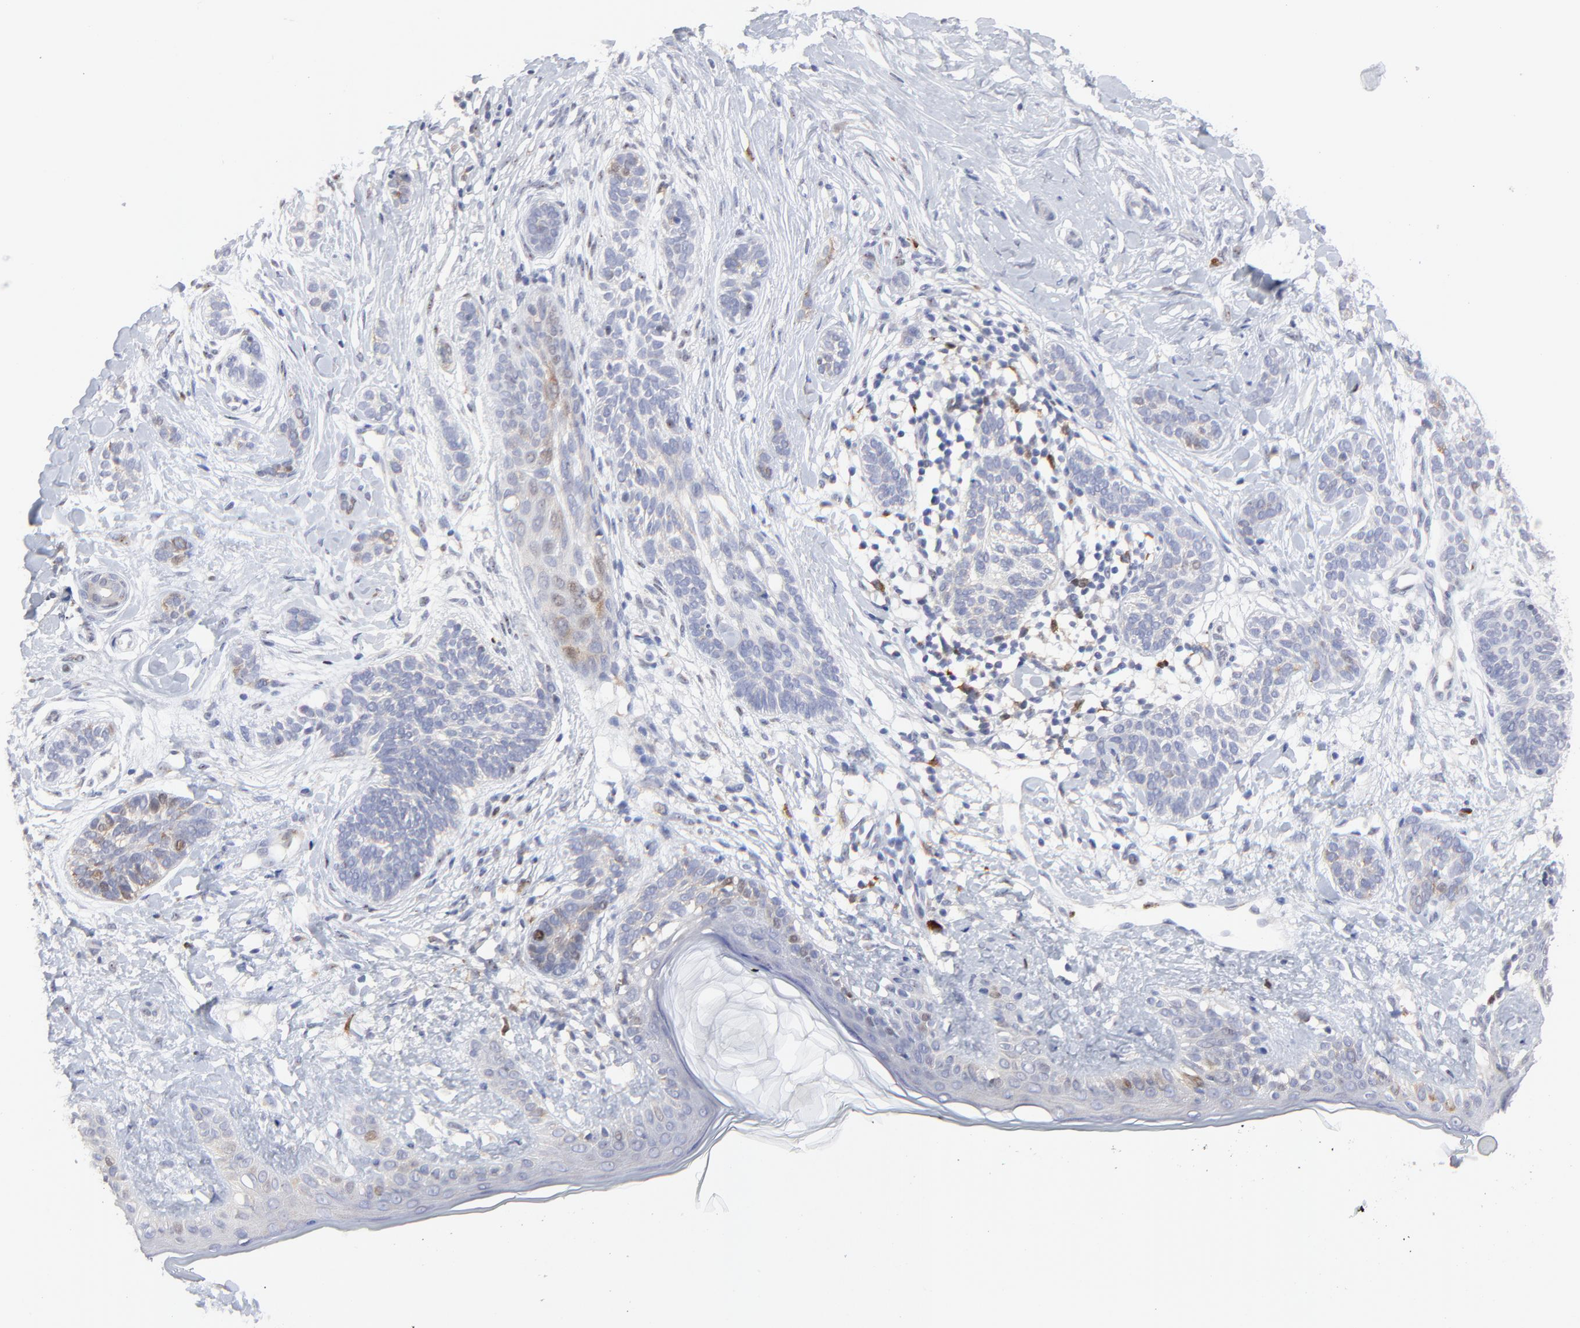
{"staining": {"intensity": "weak", "quantity": "<25%", "location": "cytoplasmic/membranous"}, "tissue": "skin cancer", "cell_type": "Tumor cells", "image_type": "cancer", "snomed": [{"axis": "morphology", "description": "Normal tissue, NOS"}, {"axis": "morphology", "description": "Basal cell carcinoma"}, {"axis": "topography", "description": "Skin"}], "caption": "High magnification brightfield microscopy of skin cancer (basal cell carcinoma) stained with DAB (brown) and counterstained with hematoxylin (blue): tumor cells show no significant expression. (Stains: DAB (3,3'-diaminobenzidine) immunohistochemistry (IHC) with hematoxylin counter stain, Microscopy: brightfield microscopy at high magnification).", "gene": "NCAPH", "patient": {"sex": "male", "age": 63}}